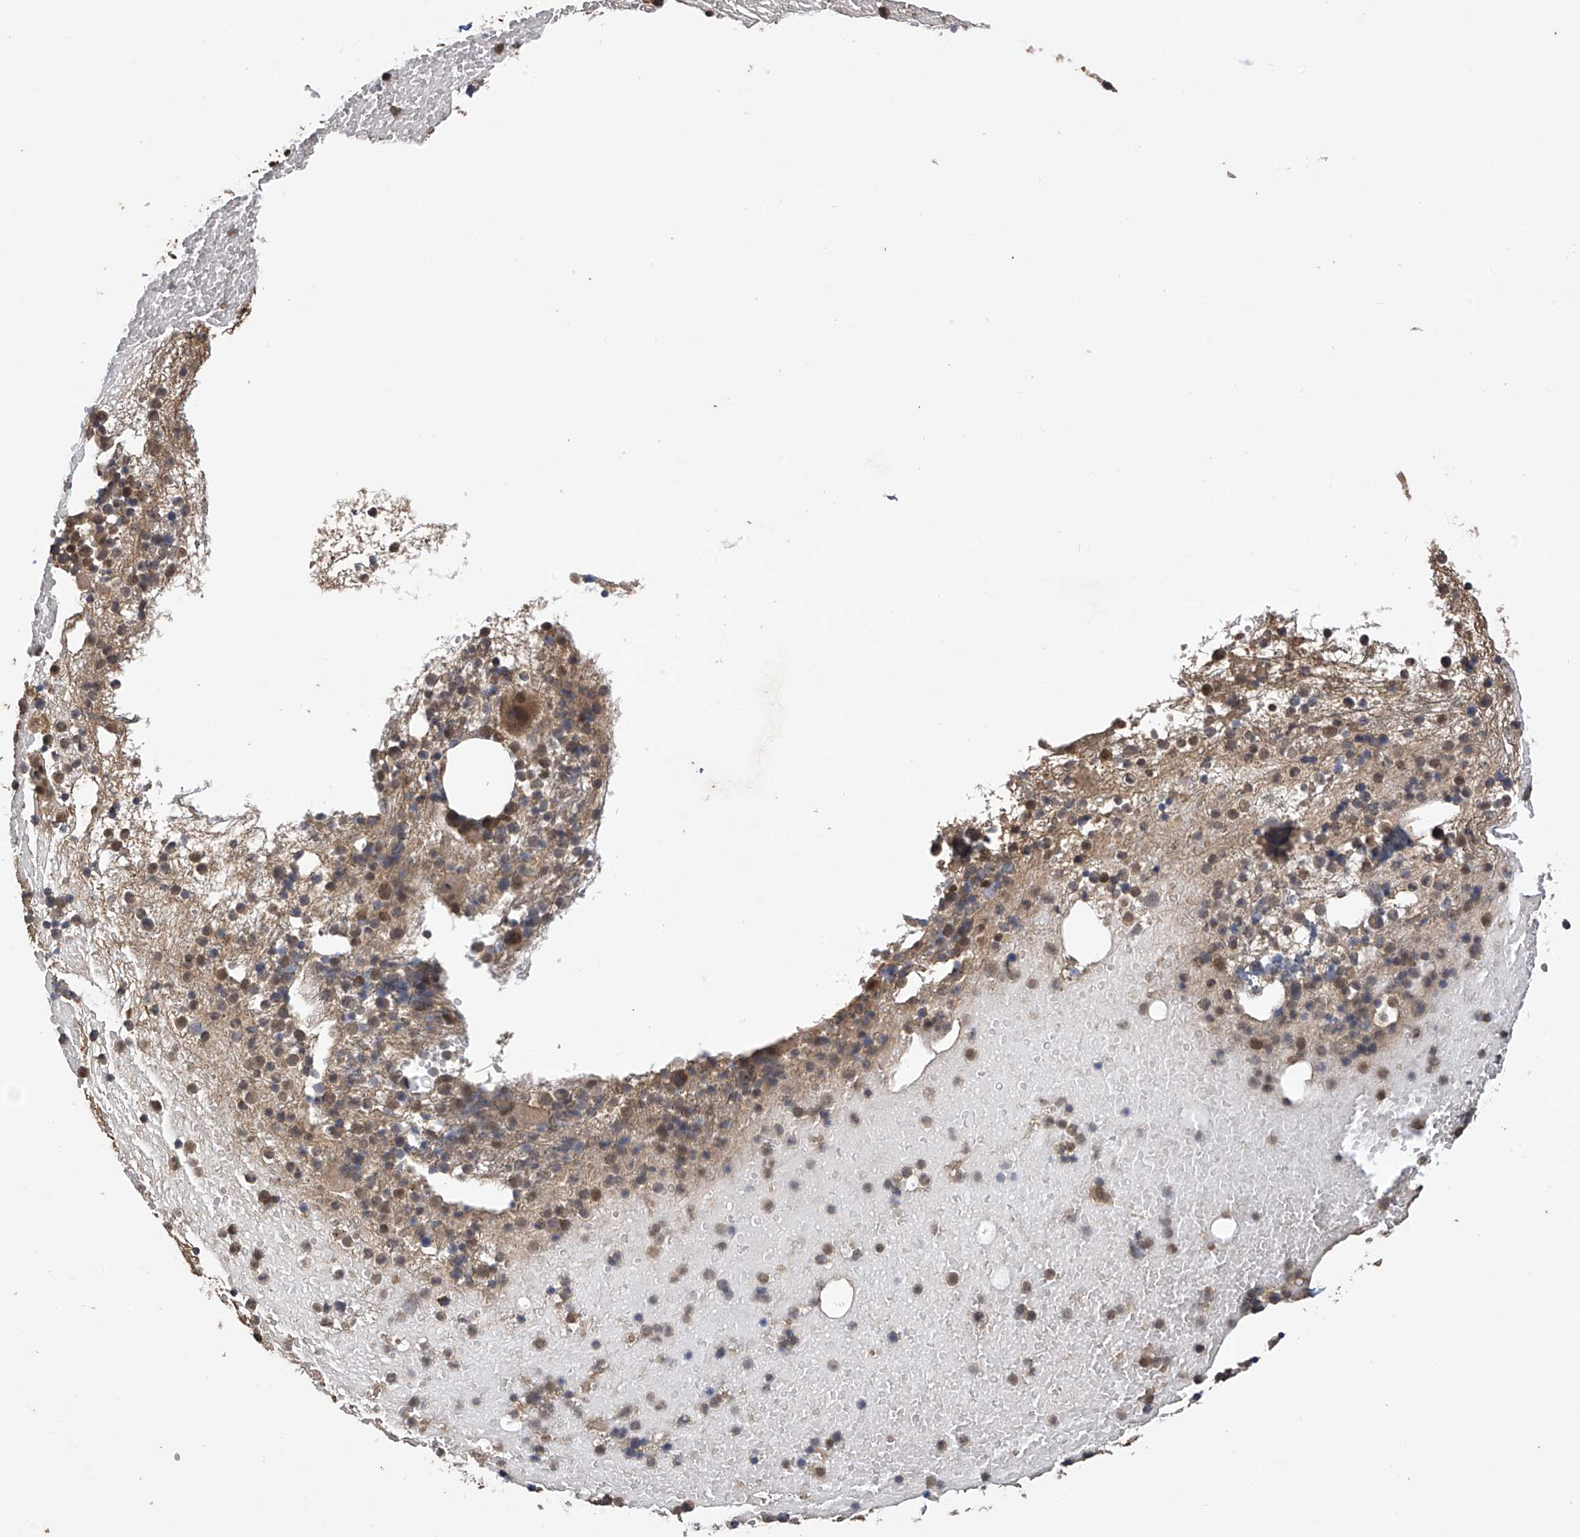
{"staining": {"intensity": "moderate", "quantity": "<25%", "location": "cytoplasmic/membranous,nuclear"}, "tissue": "bone marrow", "cell_type": "Hematopoietic cells", "image_type": "normal", "snomed": [{"axis": "morphology", "description": "Normal tissue, NOS"}, {"axis": "topography", "description": "Bone marrow"}], "caption": "Approximately <25% of hematopoietic cells in benign human bone marrow display moderate cytoplasmic/membranous,nuclear protein staining as visualized by brown immunohistochemical staining.", "gene": "PNPT1", "patient": {"sex": "male", "age": 47}}